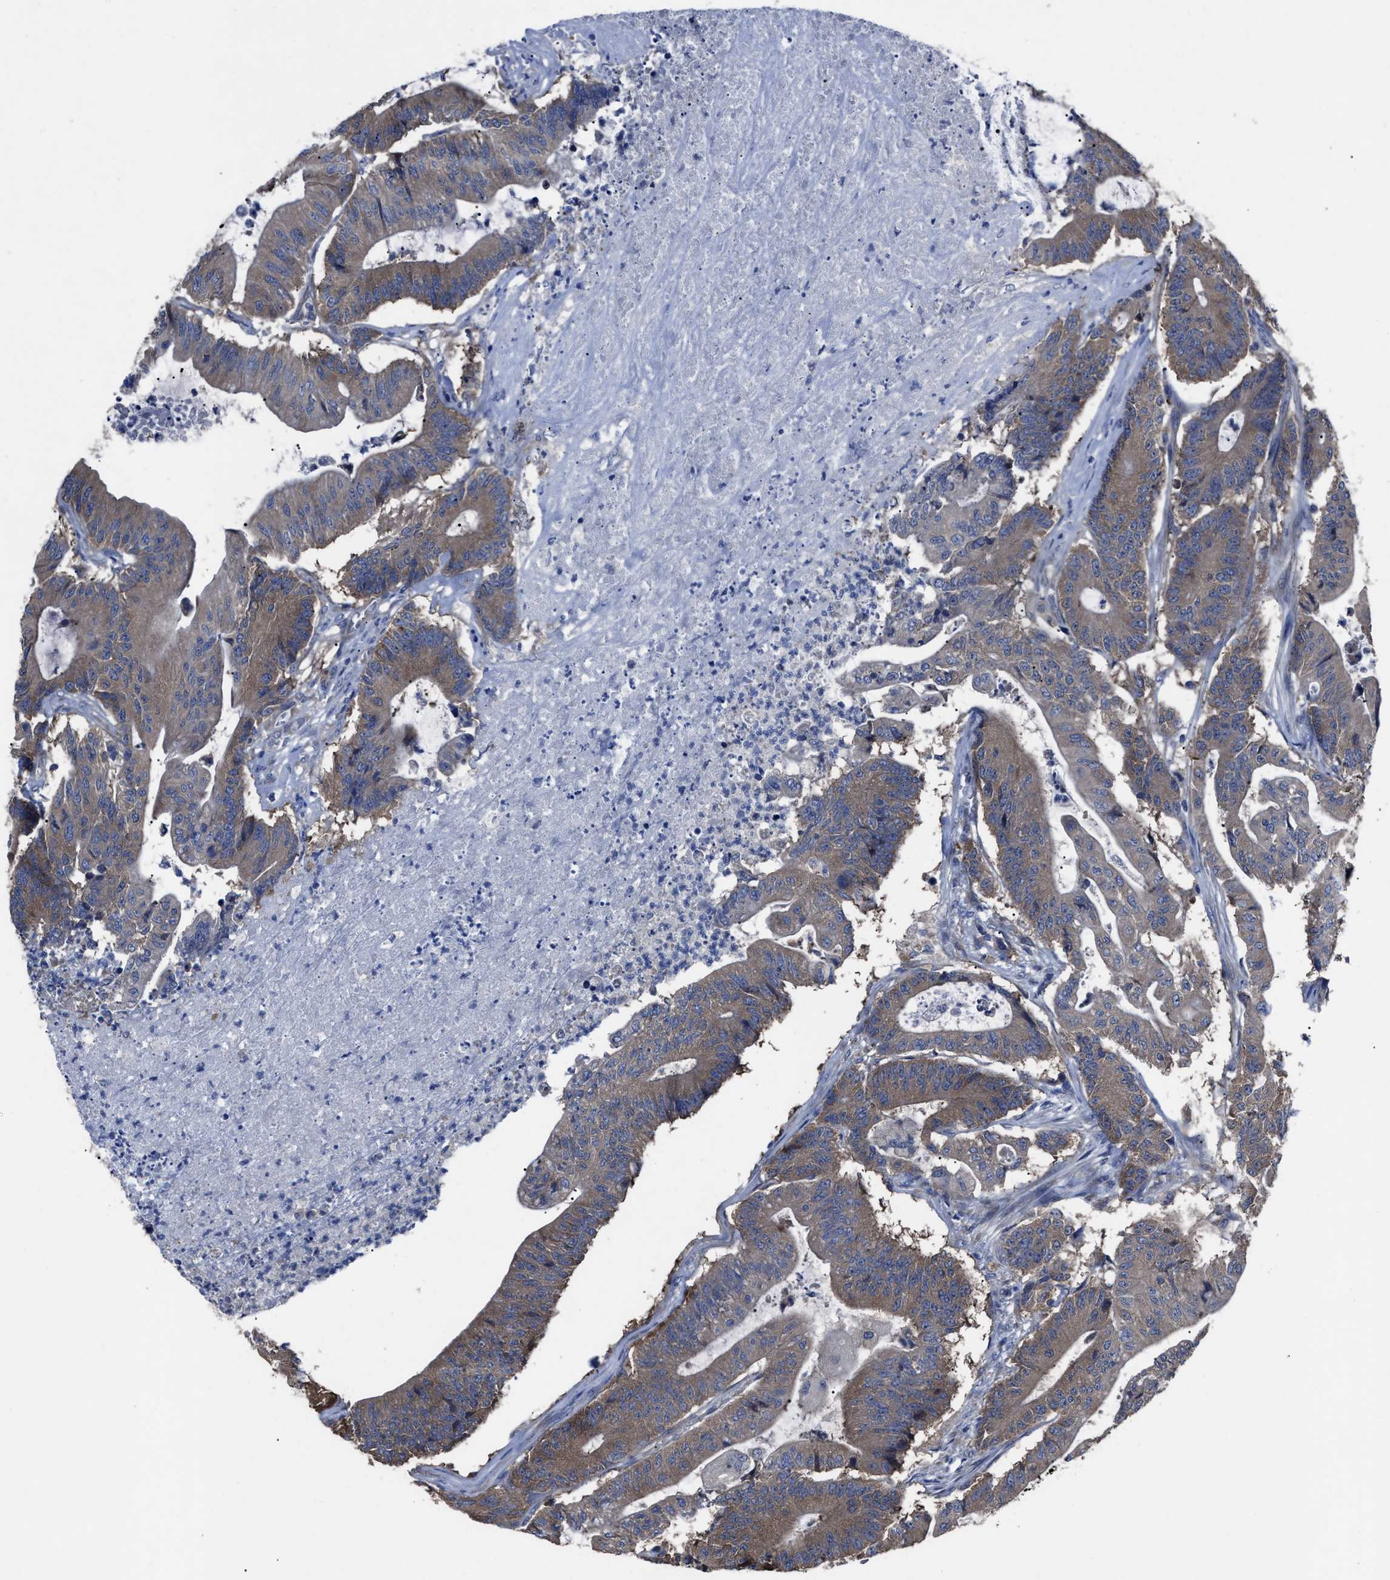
{"staining": {"intensity": "weak", "quantity": ">75%", "location": "cytoplasmic/membranous"}, "tissue": "colorectal cancer", "cell_type": "Tumor cells", "image_type": "cancer", "snomed": [{"axis": "morphology", "description": "Adenocarcinoma, NOS"}, {"axis": "topography", "description": "Colon"}], "caption": "Approximately >75% of tumor cells in human colorectal cancer (adenocarcinoma) demonstrate weak cytoplasmic/membranous protein expression as visualized by brown immunohistochemical staining.", "gene": "UPF1", "patient": {"sex": "female", "age": 84}}